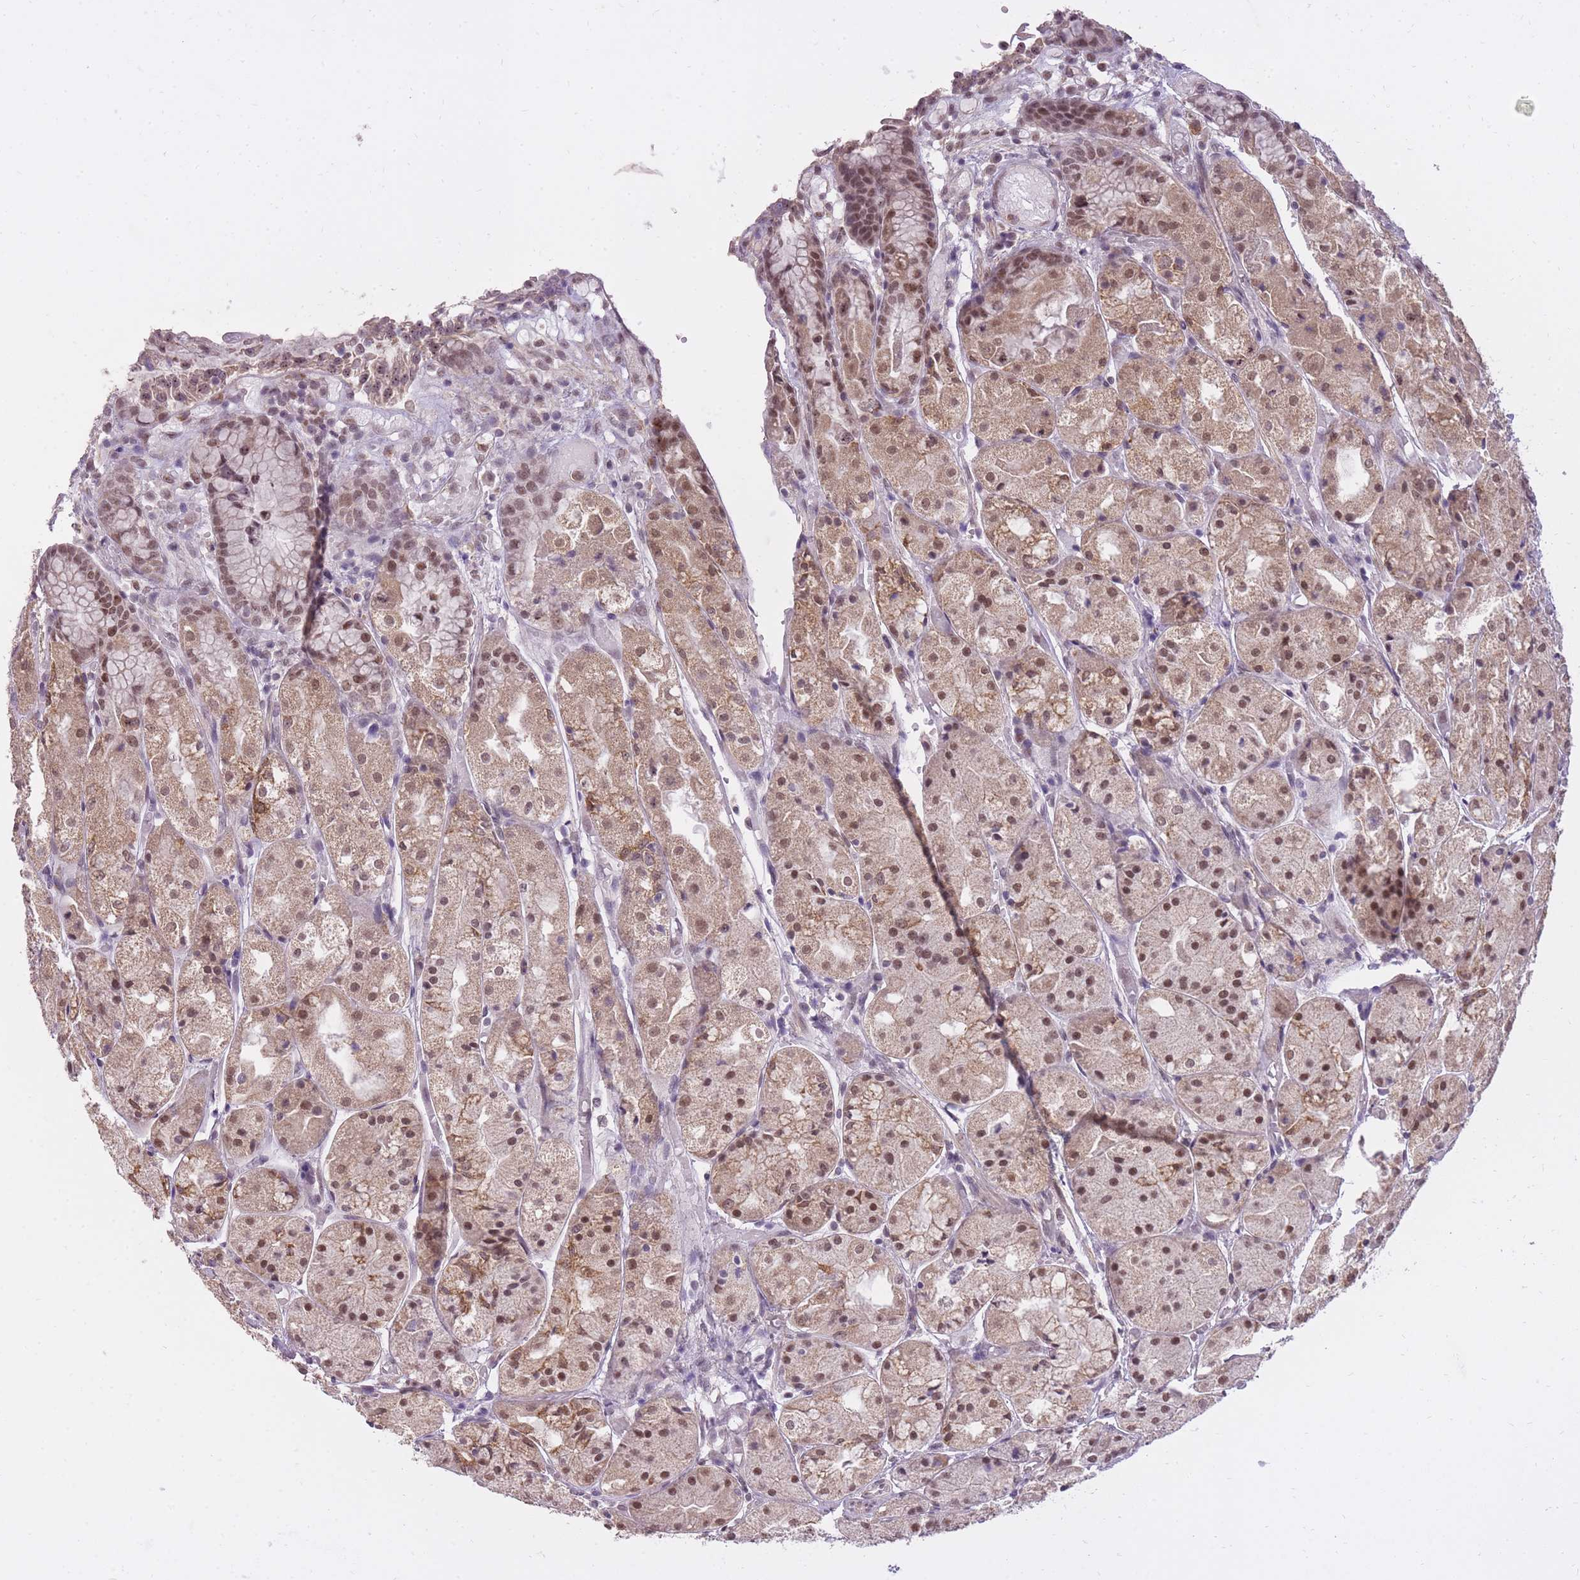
{"staining": {"intensity": "moderate", "quantity": ">75%", "location": "cytoplasmic/membranous,nuclear"}, "tissue": "stomach", "cell_type": "Glandular cells", "image_type": "normal", "snomed": [{"axis": "morphology", "description": "Normal tissue, NOS"}, {"axis": "topography", "description": "Stomach, upper"}], "caption": "Immunohistochemical staining of benign stomach demonstrates medium levels of moderate cytoplasmic/membranous,nuclear staining in about >75% of glandular cells.", "gene": "TIGD1", "patient": {"sex": "male", "age": 72}}